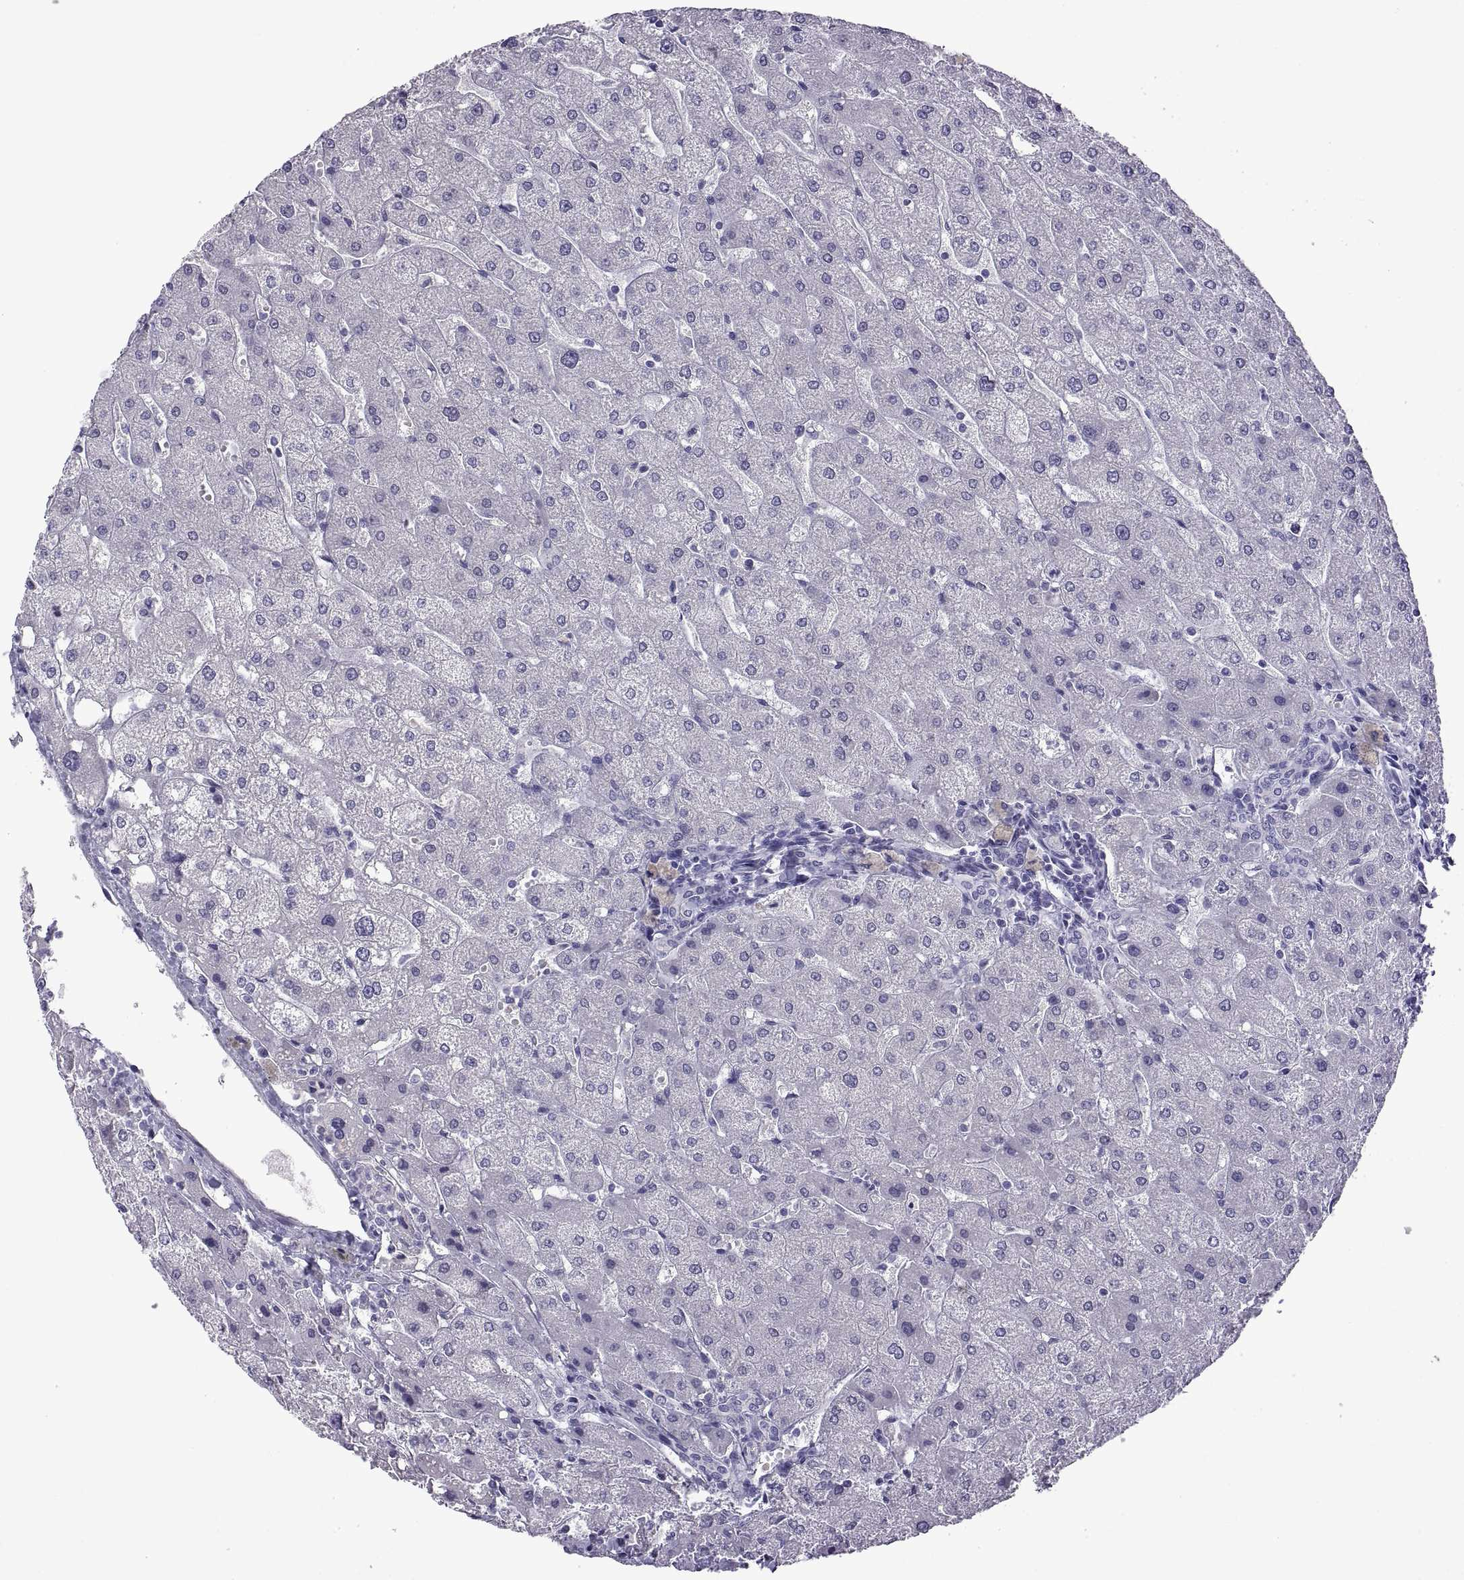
{"staining": {"intensity": "negative", "quantity": "none", "location": "none"}, "tissue": "liver", "cell_type": "Cholangiocytes", "image_type": "normal", "snomed": [{"axis": "morphology", "description": "Normal tissue, NOS"}, {"axis": "topography", "description": "Liver"}], "caption": "The histopathology image reveals no staining of cholangiocytes in benign liver. (Stains: DAB (3,3'-diaminobenzidine) immunohistochemistry with hematoxylin counter stain, Microscopy: brightfield microscopy at high magnification).", "gene": "SPDYE10", "patient": {"sex": "male", "age": 67}}